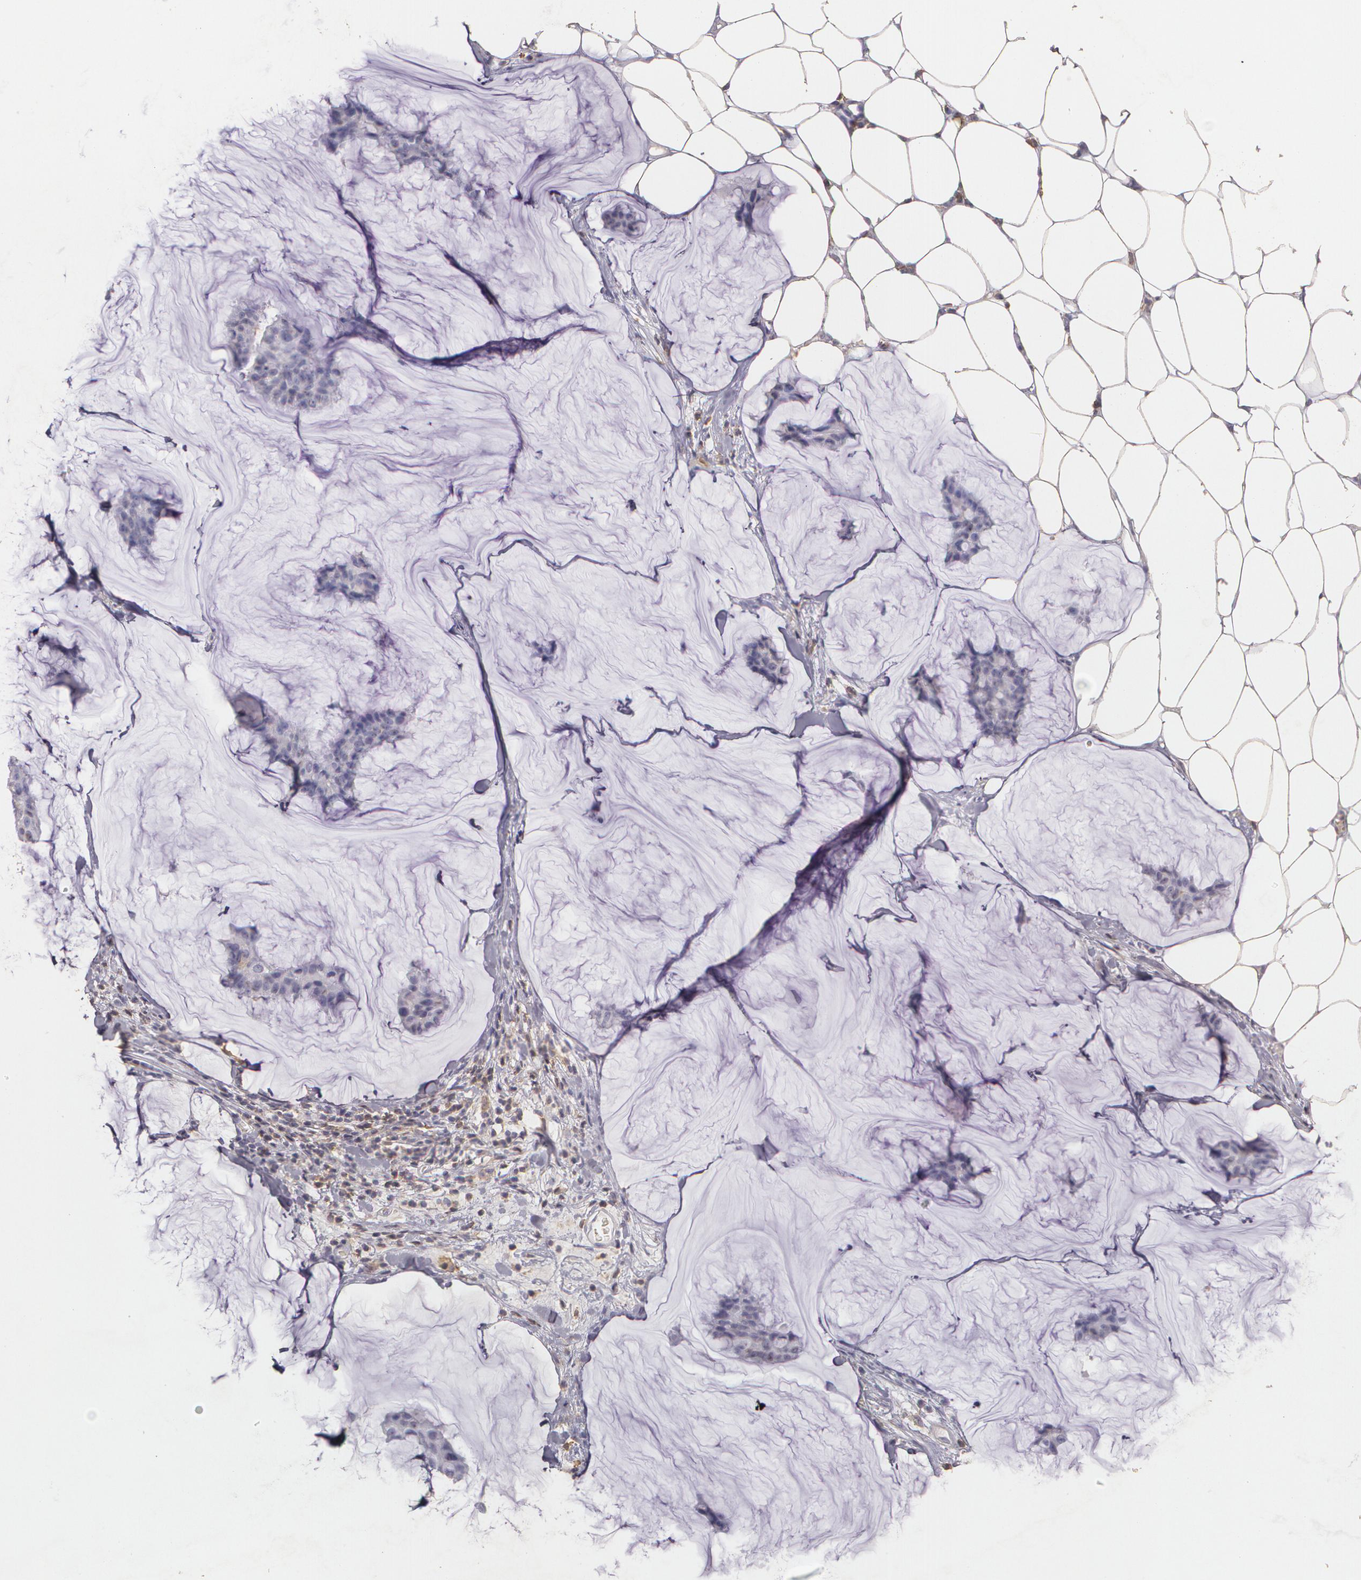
{"staining": {"intensity": "negative", "quantity": "none", "location": "none"}, "tissue": "breast cancer", "cell_type": "Tumor cells", "image_type": "cancer", "snomed": [{"axis": "morphology", "description": "Duct carcinoma"}, {"axis": "topography", "description": "Breast"}], "caption": "The photomicrograph demonstrates no staining of tumor cells in breast invasive ductal carcinoma.", "gene": "TGFBR1", "patient": {"sex": "female", "age": 93}}